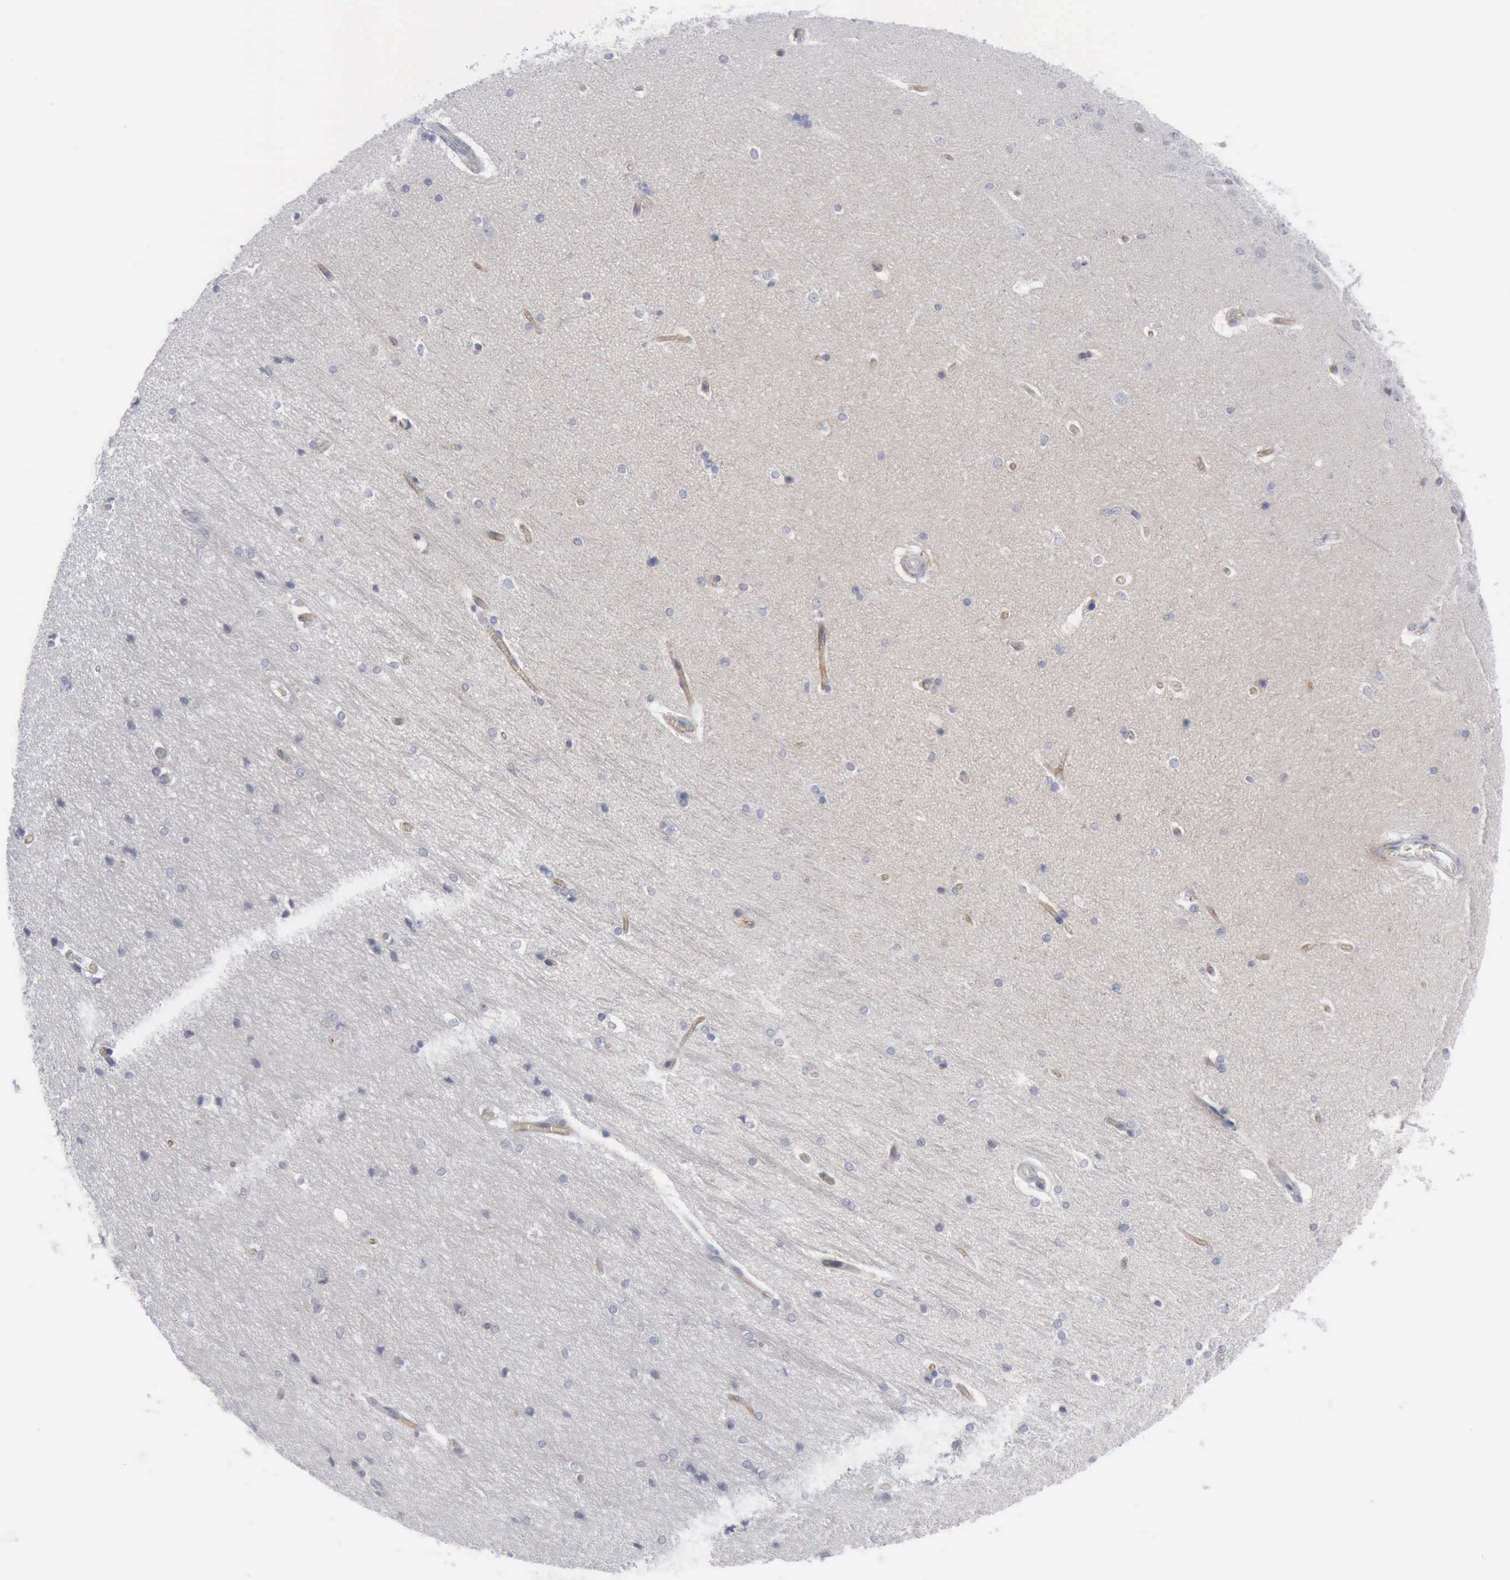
{"staining": {"intensity": "moderate", "quantity": "<25%", "location": "nuclear"}, "tissue": "hippocampus", "cell_type": "Glial cells", "image_type": "normal", "snomed": [{"axis": "morphology", "description": "Normal tissue, NOS"}, {"axis": "topography", "description": "Hippocampus"}], "caption": "An image of human hippocampus stained for a protein shows moderate nuclear brown staining in glial cells. The staining was performed using DAB (3,3'-diaminobenzidine), with brown indicating positive protein expression. Nuclei are stained blue with hematoxylin.", "gene": "MCM5", "patient": {"sex": "female", "age": 19}}